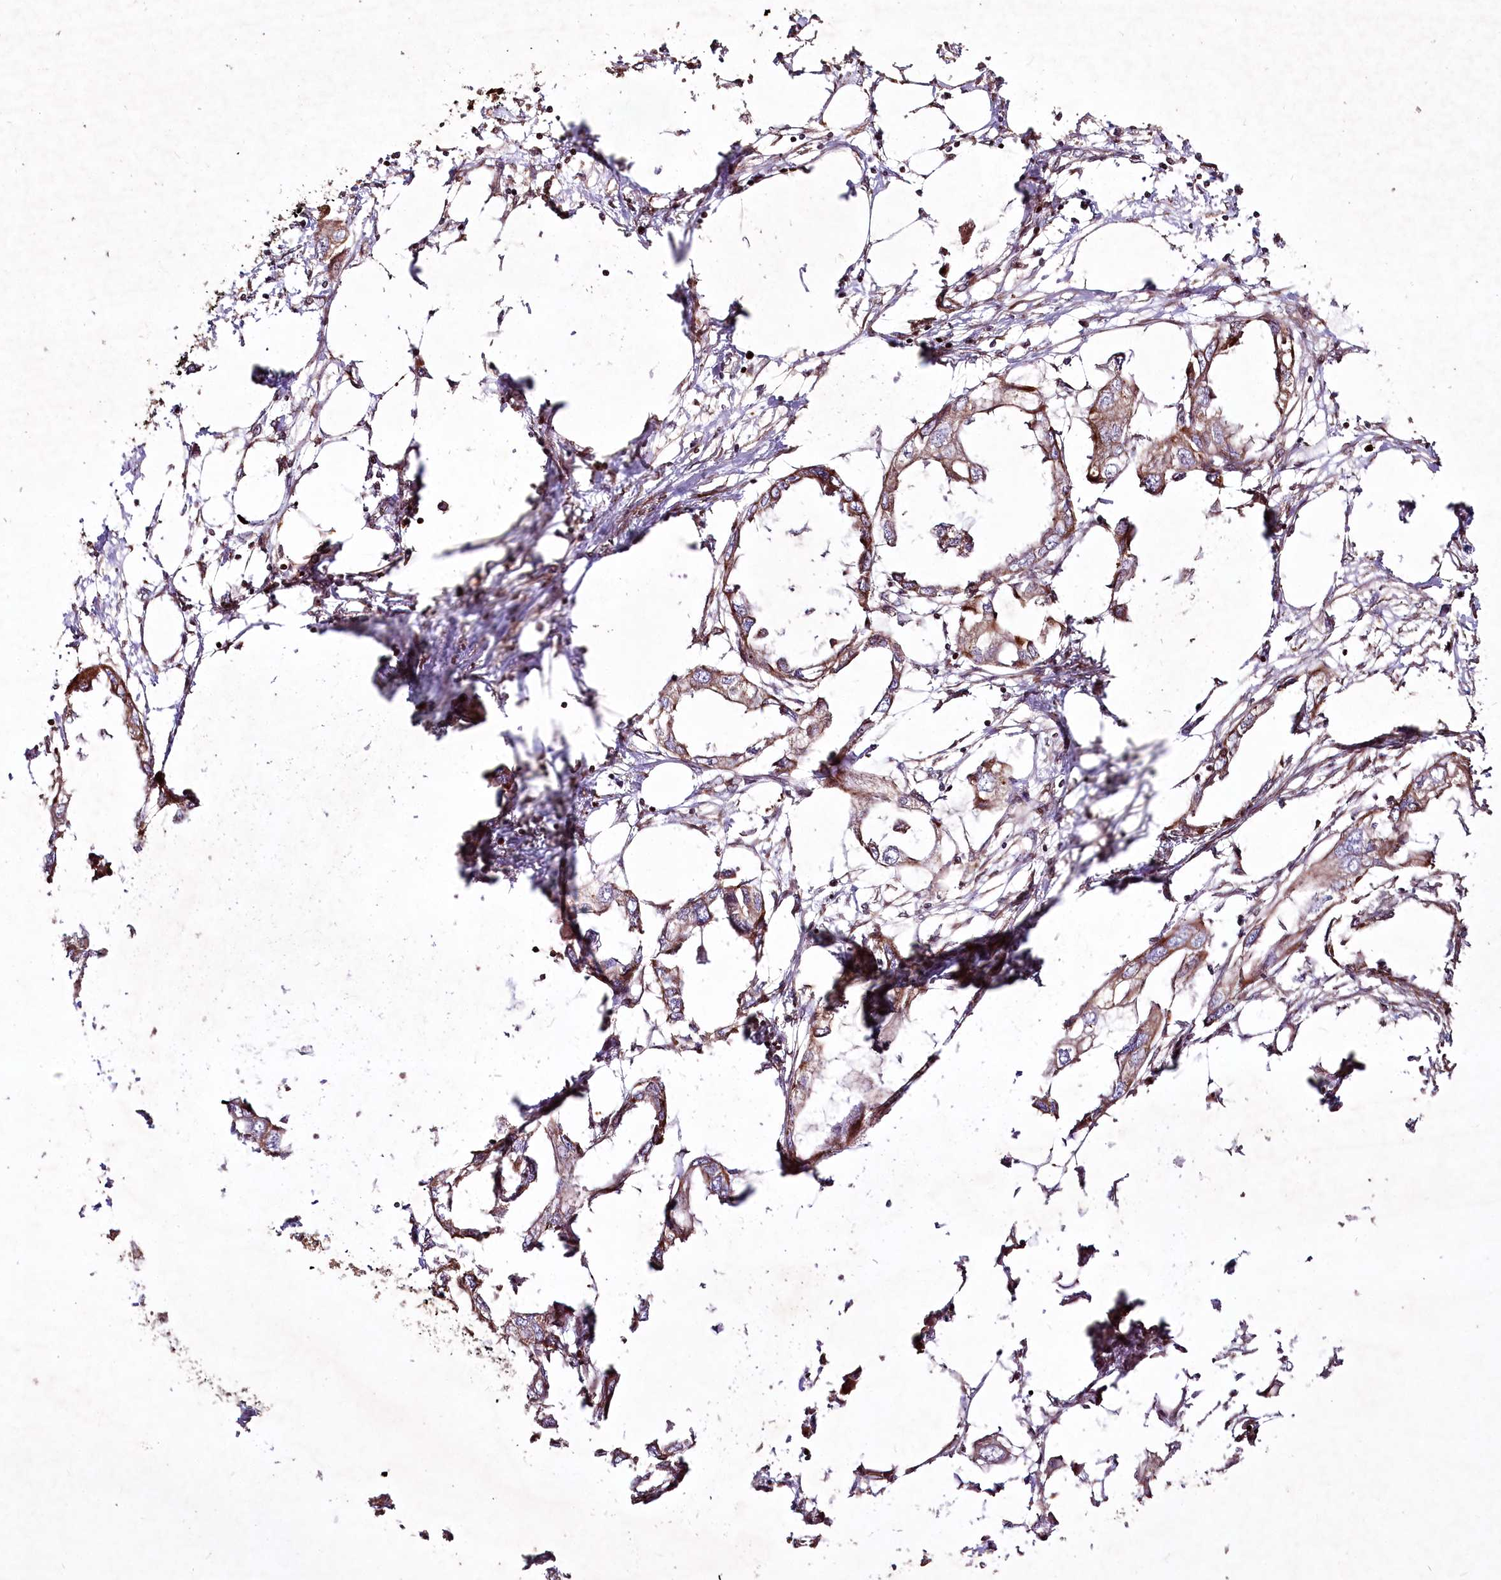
{"staining": {"intensity": "moderate", "quantity": ">75%", "location": "cytoplasmic/membranous"}, "tissue": "endometrial cancer", "cell_type": "Tumor cells", "image_type": "cancer", "snomed": [{"axis": "morphology", "description": "Adenocarcinoma, NOS"}, {"axis": "morphology", "description": "Adenocarcinoma, metastatic, NOS"}, {"axis": "topography", "description": "Adipose tissue"}, {"axis": "topography", "description": "Endometrium"}], "caption": "Approximately >75% of tumor cells in endometrial metastatic adenocarcinoma show moderate cytoplasmic/membranous protein positivity as visualized by brown immunohistochemical staining.", "gene": "PSTK", "patient": {"sex": "female", "age": 67}}